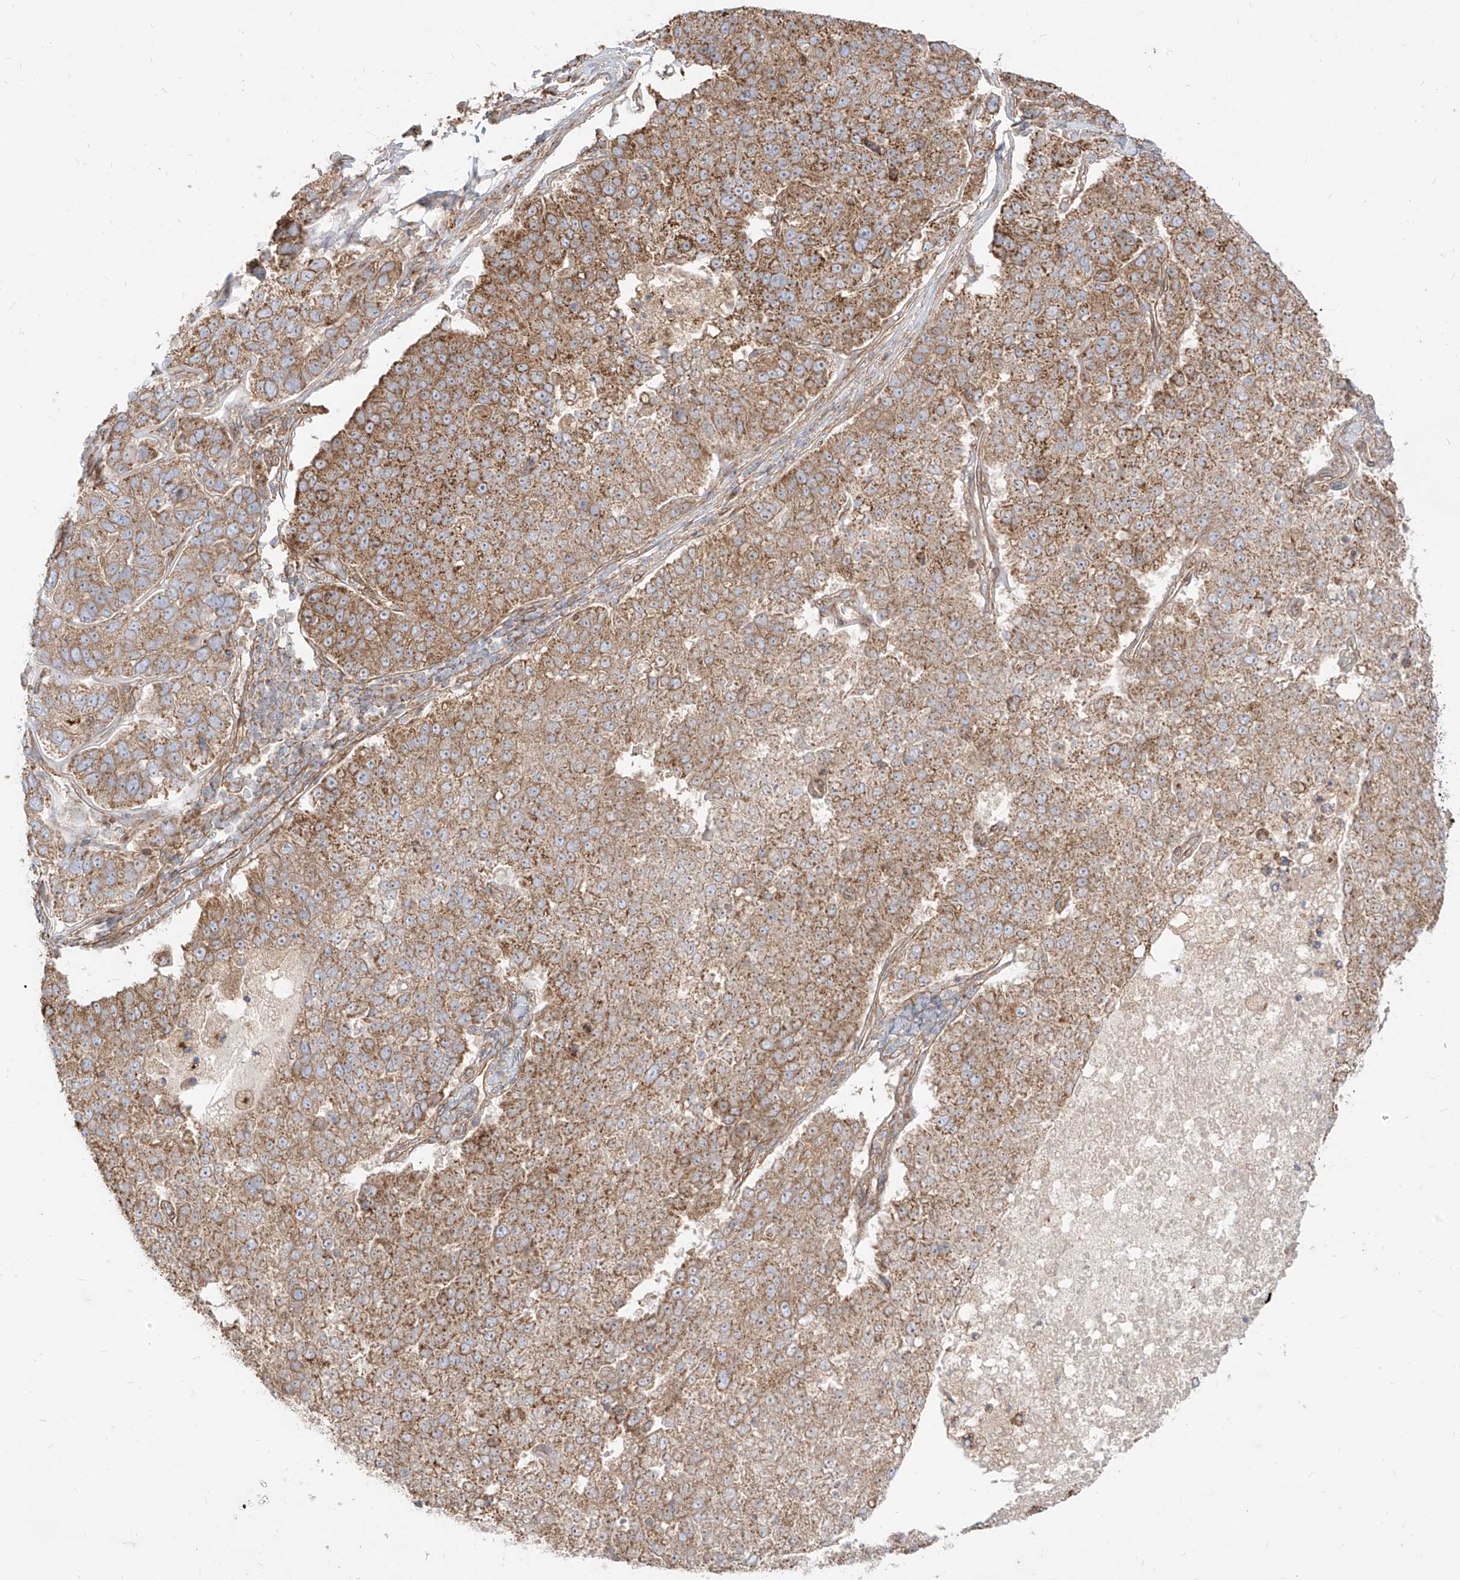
{"staining": {"intensity": "moderate", "quantity": ">75%", "location": "cytoplasmic/membranous"}, "tissue": "pancreatic cancer", "cell_type": "Tumor cells", "image_type": "cancer", "snomed": [{"axis": "morphology", "description": "Adenocarcinoma, NOS"}, {"axis": "topography", "description": "Pancreas"}], "caption": "Protein analysis of pancreatic cancer tissue exhibits moderate cytoplasmic/membranous positivity in approximately >75% of tumor cells. (Stains: DAB (3,3'-diaminobenzidine) in brown, nuclei in blue, Microscopy: brightfield microscopy at high magnification).", "gene": "PLCL1", "patient": {"sex": "female", "age": 61}}